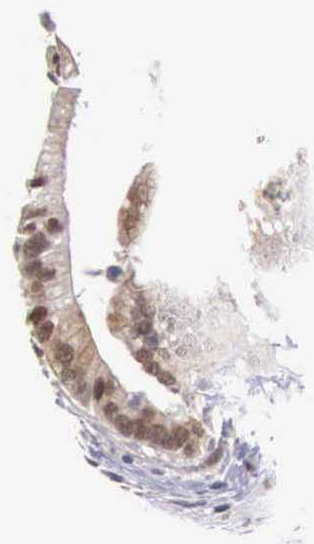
{"staining": {"intensity": "moderate", "quantity": ">75%", "location": "cytoplasmic/membranous,nuclear"}, "tissue": "colorectal cancer", "cell_type": "Tumor cells", "image_type": "cancer", "snomed": [{"axis": "morphology", "description": "Adenocarcinoma, NOS"}, {"axis": "topography", "description": "Rectum"}], "caption": "Tumor cells display medium levels of moderate cytoplasmic/membranous and nuclear expression in approximately >75% of cells in human colorectal cancer (adenocarcinoma).", "gene": "GRK3", "patient": {"sex": "female", "age": 81}}